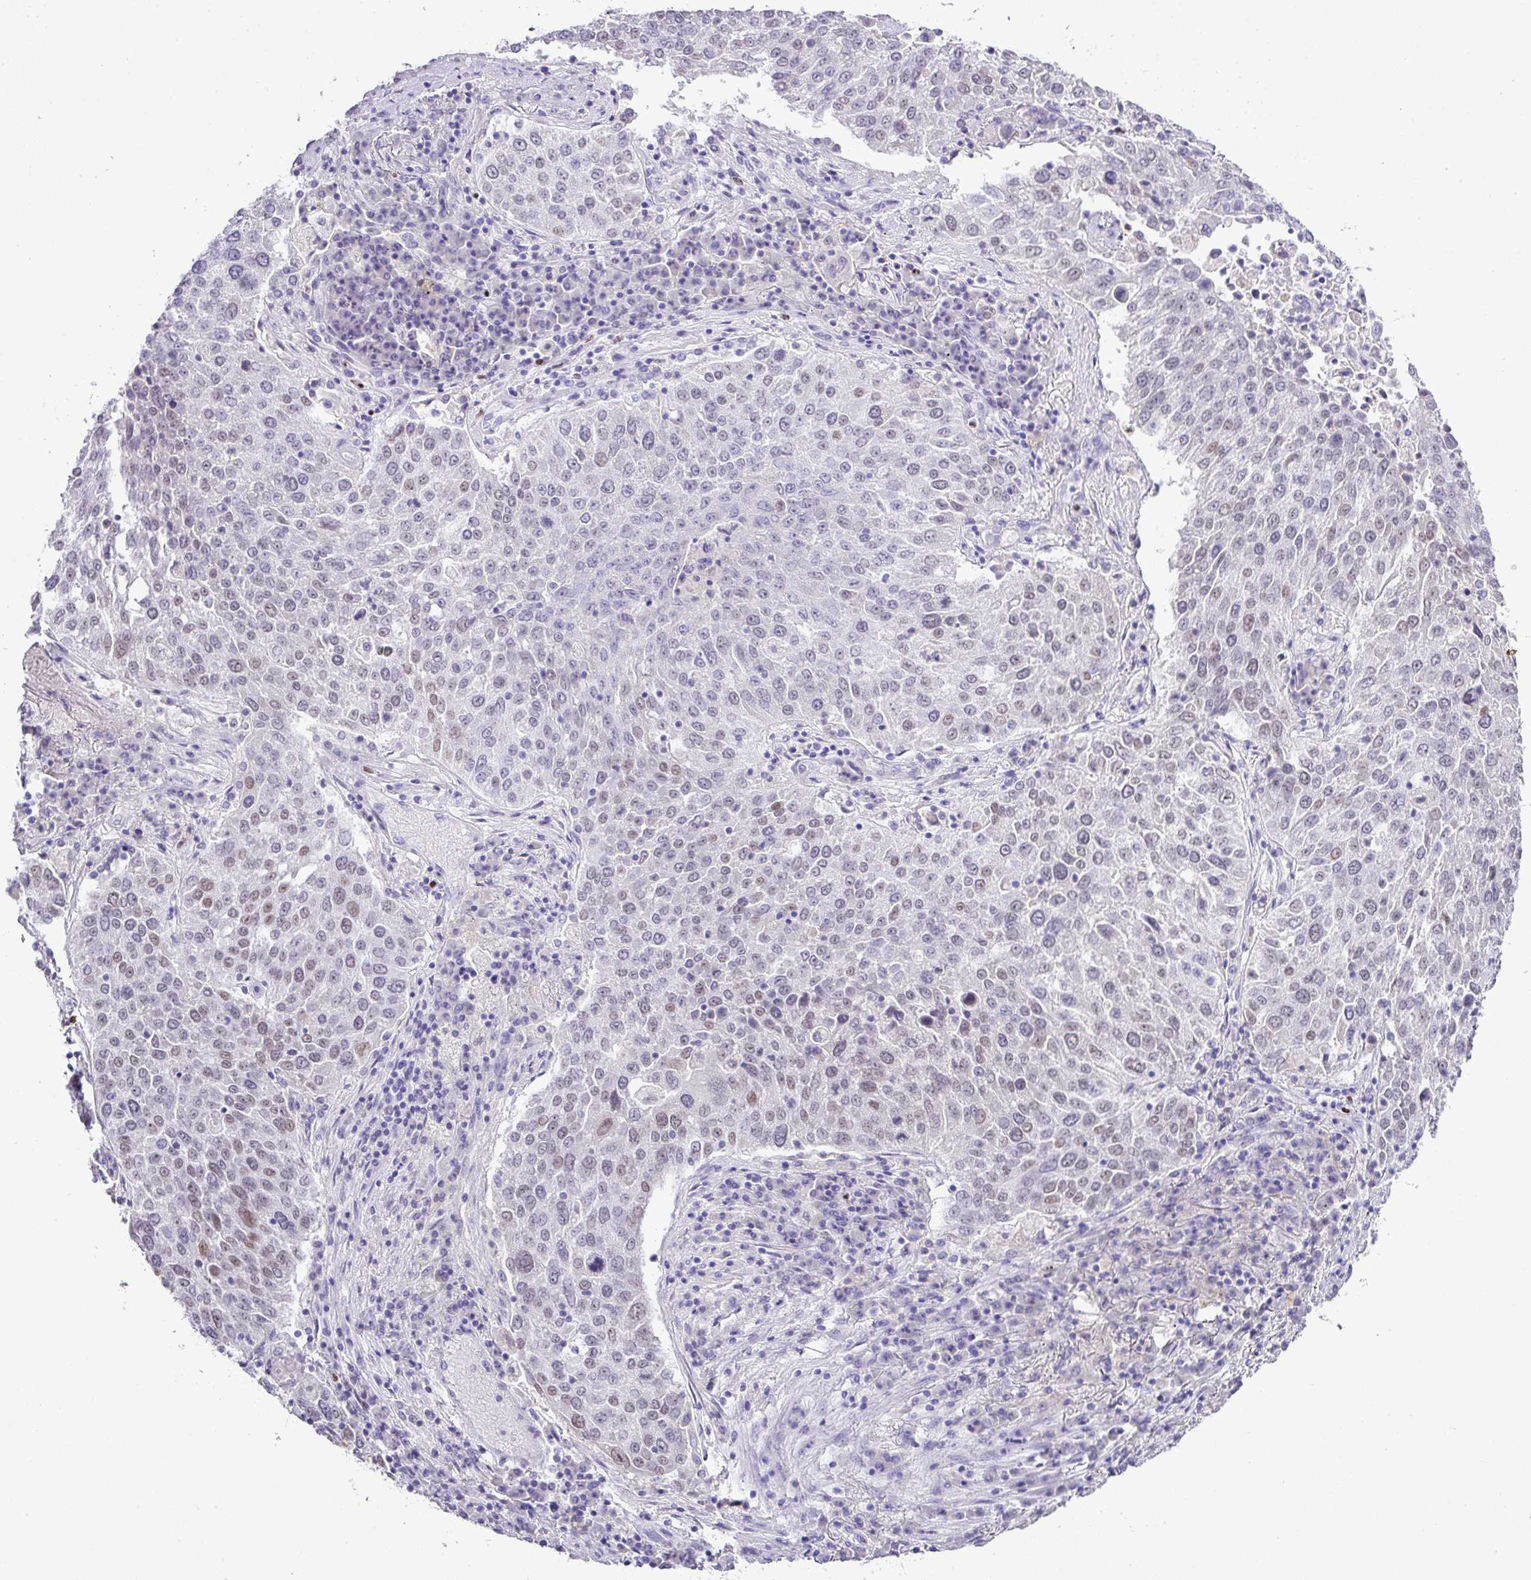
{"staining": {"intensity": "weak", "quantity": "<25%", "location": "nuclear"}, "tissue": "lung cancer", "cell_type": "Tumor cells", "image_type": "cancer", "snomed": [{"axis": "morphology", "description": "Squamous cell carcinoma, NOS"}, {"axis": "topography", "description": "Lung"}], "caption": "Tumor cells show no significant protein positivity in lung squamous cell carcinoma. (DAB IHC, high magnification).", "gene": "BCL11A", "patient": {"sex": "male", "age": 65}}